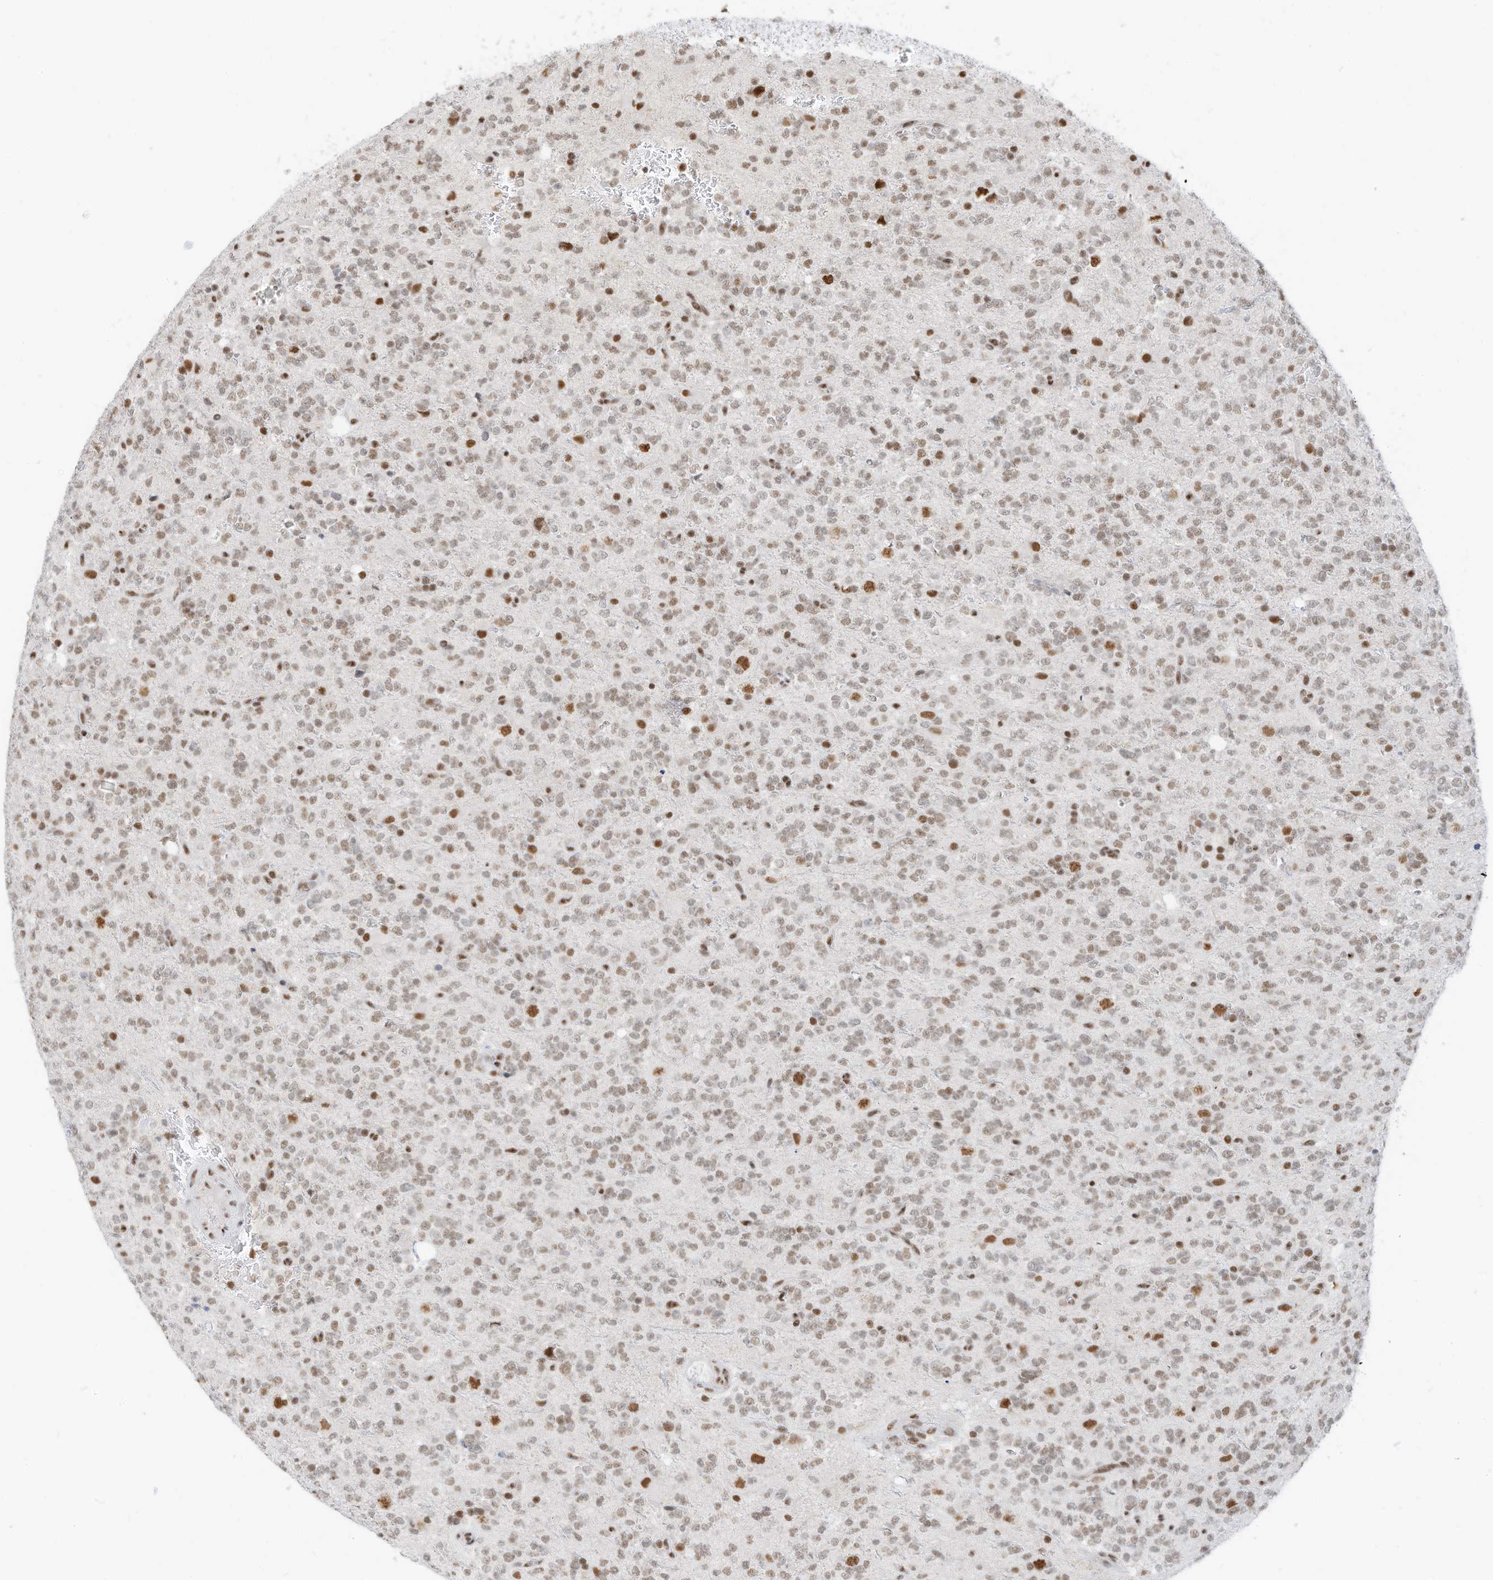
{"staining": {"intensity": "weak", "quantity": ">75%", "location": "nuclear"}, "tissue": "glioma", "cell_type": "Tumor cells", "image_type": "cancer", "snomed": [{"axis": "morphology", "description": "Glioma, malignant, High grade"}, {"axis": "topography", "description": "Brain"}], "caption": "Glioma stained for a protein (brown) exhibits weak nuclear positive expression in about >75% of tumor cells.", "gene": "SMARCA2", "patient": {"sex": "female", "age": 62}}